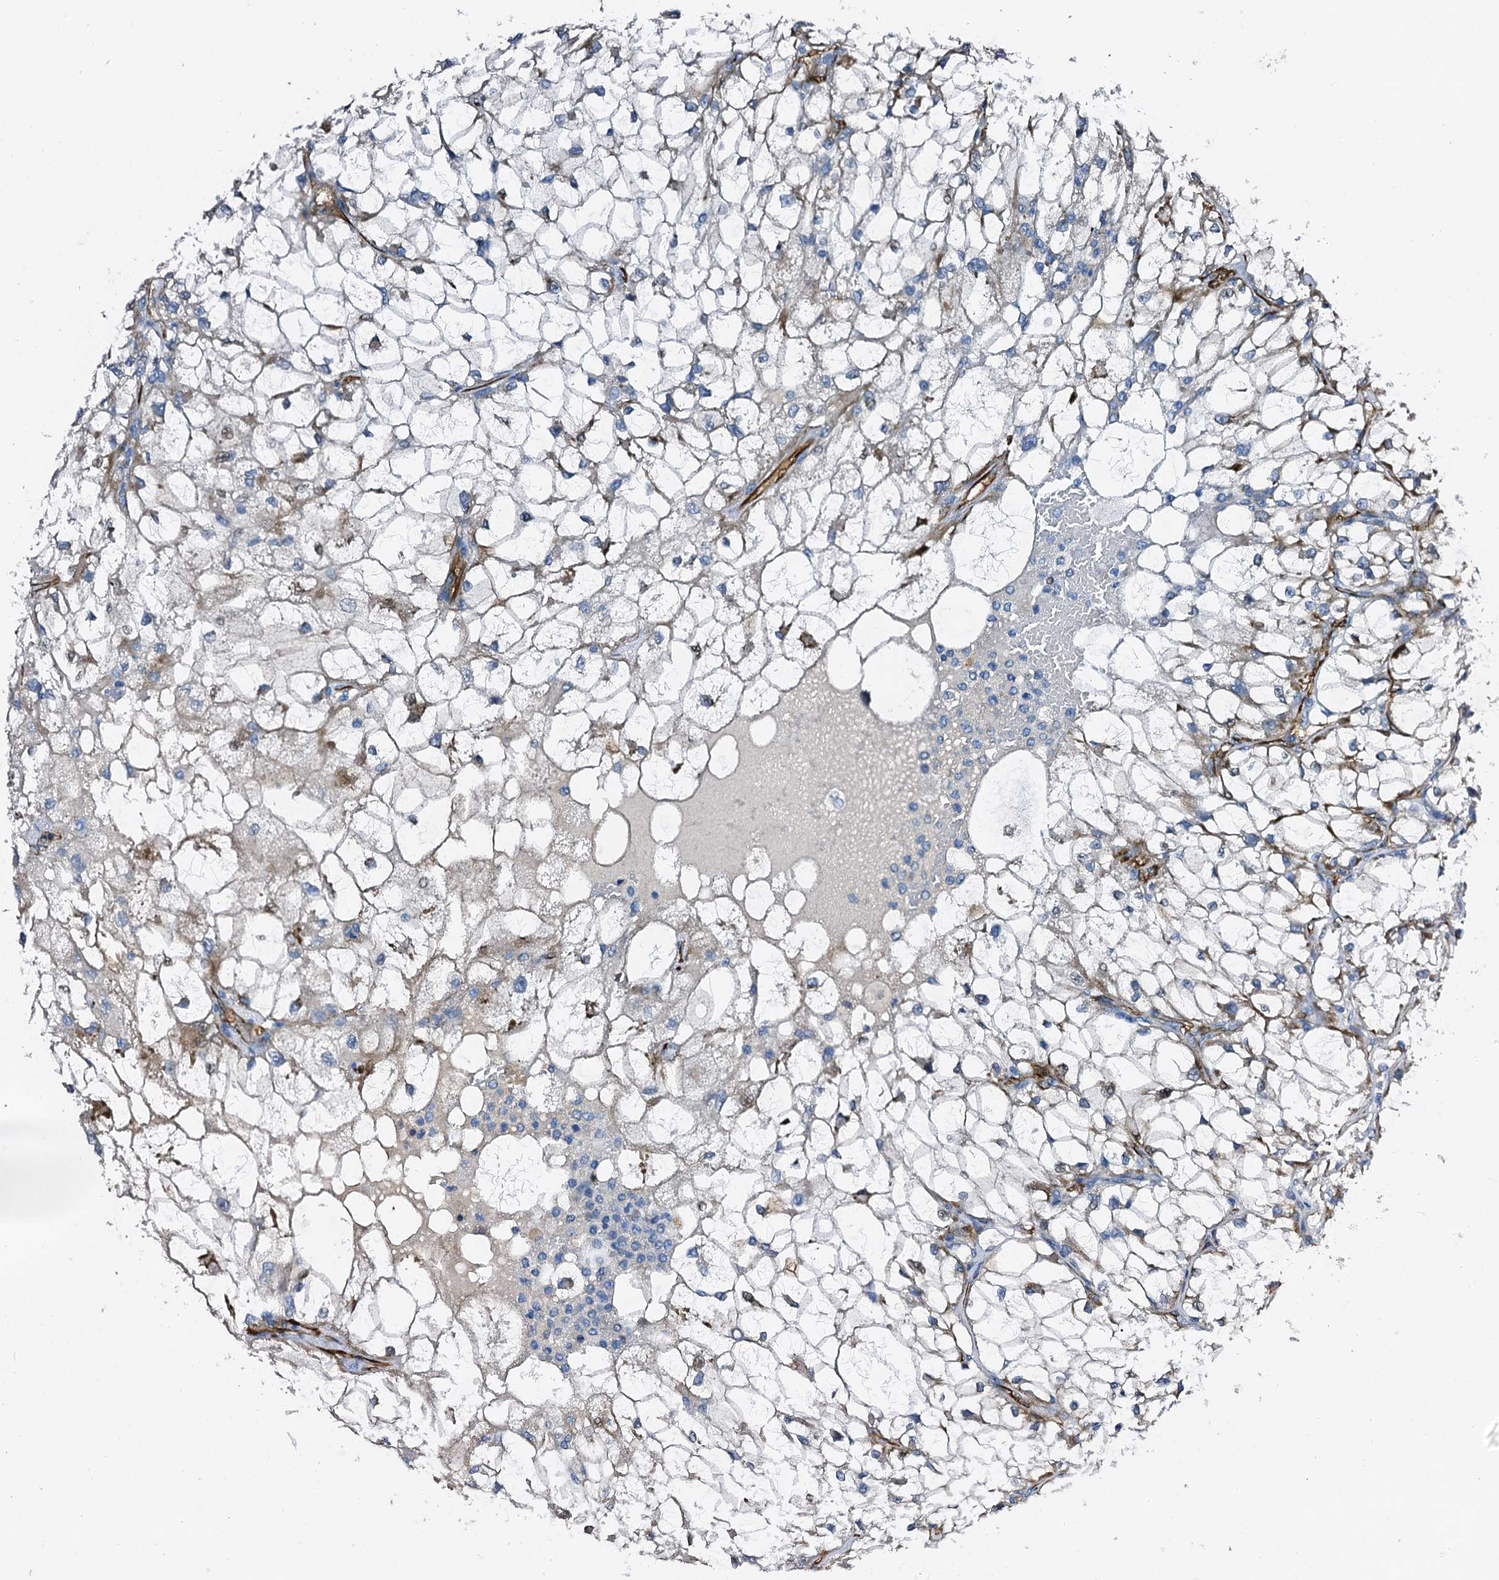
{"staining": {"intensity": "negative", "quantity": "none", "location": "none"}, "tissue": "renal cancer", "cell_type": "Tumor cells", "image_type": "cancer", "snomed": [{"axis": "morphology", "description": "Adenocarcinoma, NOS"}, {"axis": "topography", "description": "Kidney"}], "caption": "A histopathology image of human renal cancer (adenocarcinoma) is negative for staining in tumor cells. (DAB IHC, high magnification).", "gene": "DBX1", "patient": {"sex": "female", "age": 69}}